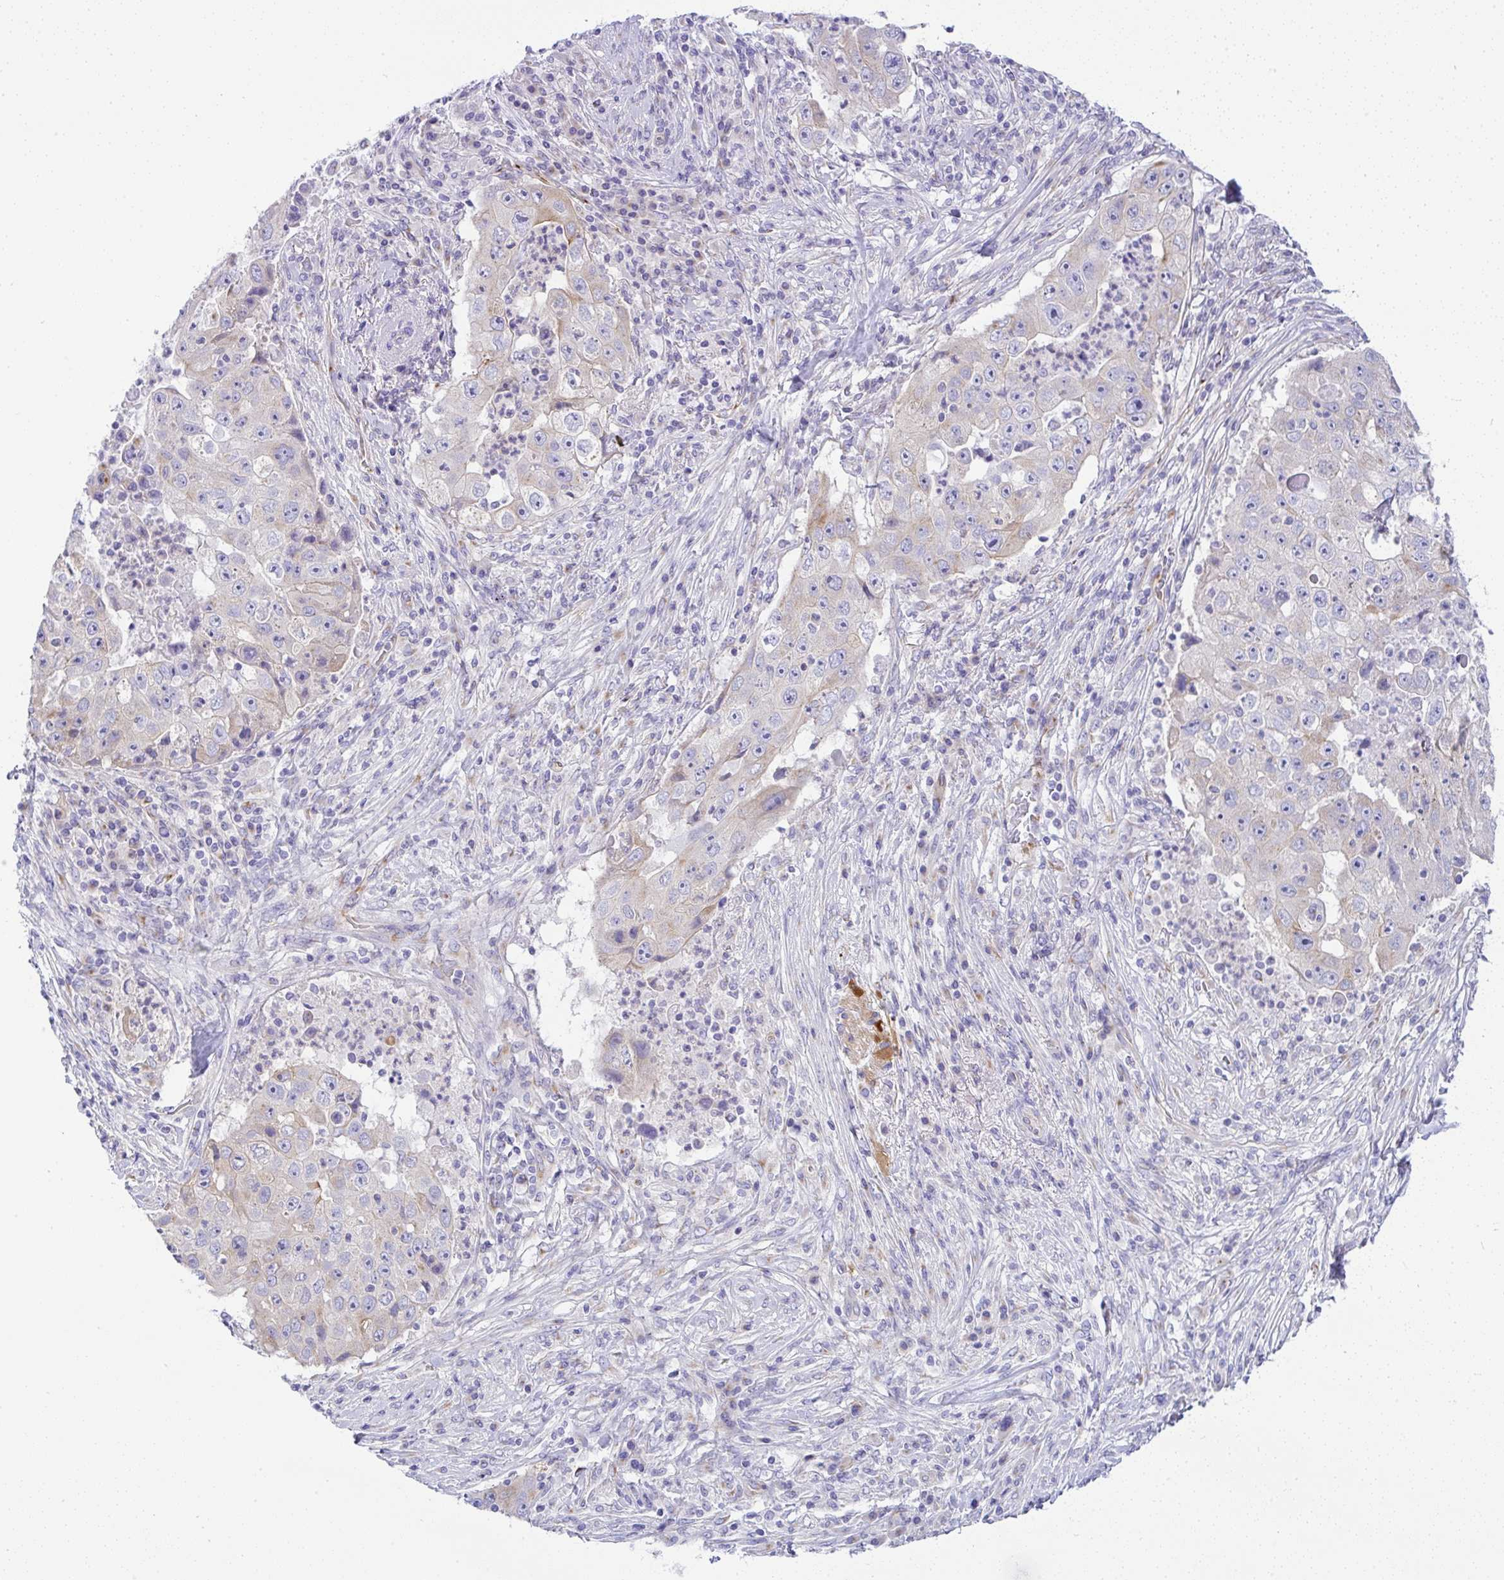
{"staining": {"intensity": "weak", "quantity": "<25%", "location": "cytoplasmic/membranous"}, "tissue": "lung cancer", "cell_type": "Tumor cells", "image_type": "cancer", "snomed": [{"axis": "morphology", "description": "Squamous cell carcinoma, NOS"}, {"axis": "topography", "description": "Lung"}], "caption": "A high-resolution histopathology image shows immunohistochemistry staining of lung squamous cell carcinoma, which exhibits no significant expression in tumor cells.", "gene": "FAM177A1", "patient": {"sex": "male", "age": 64}}